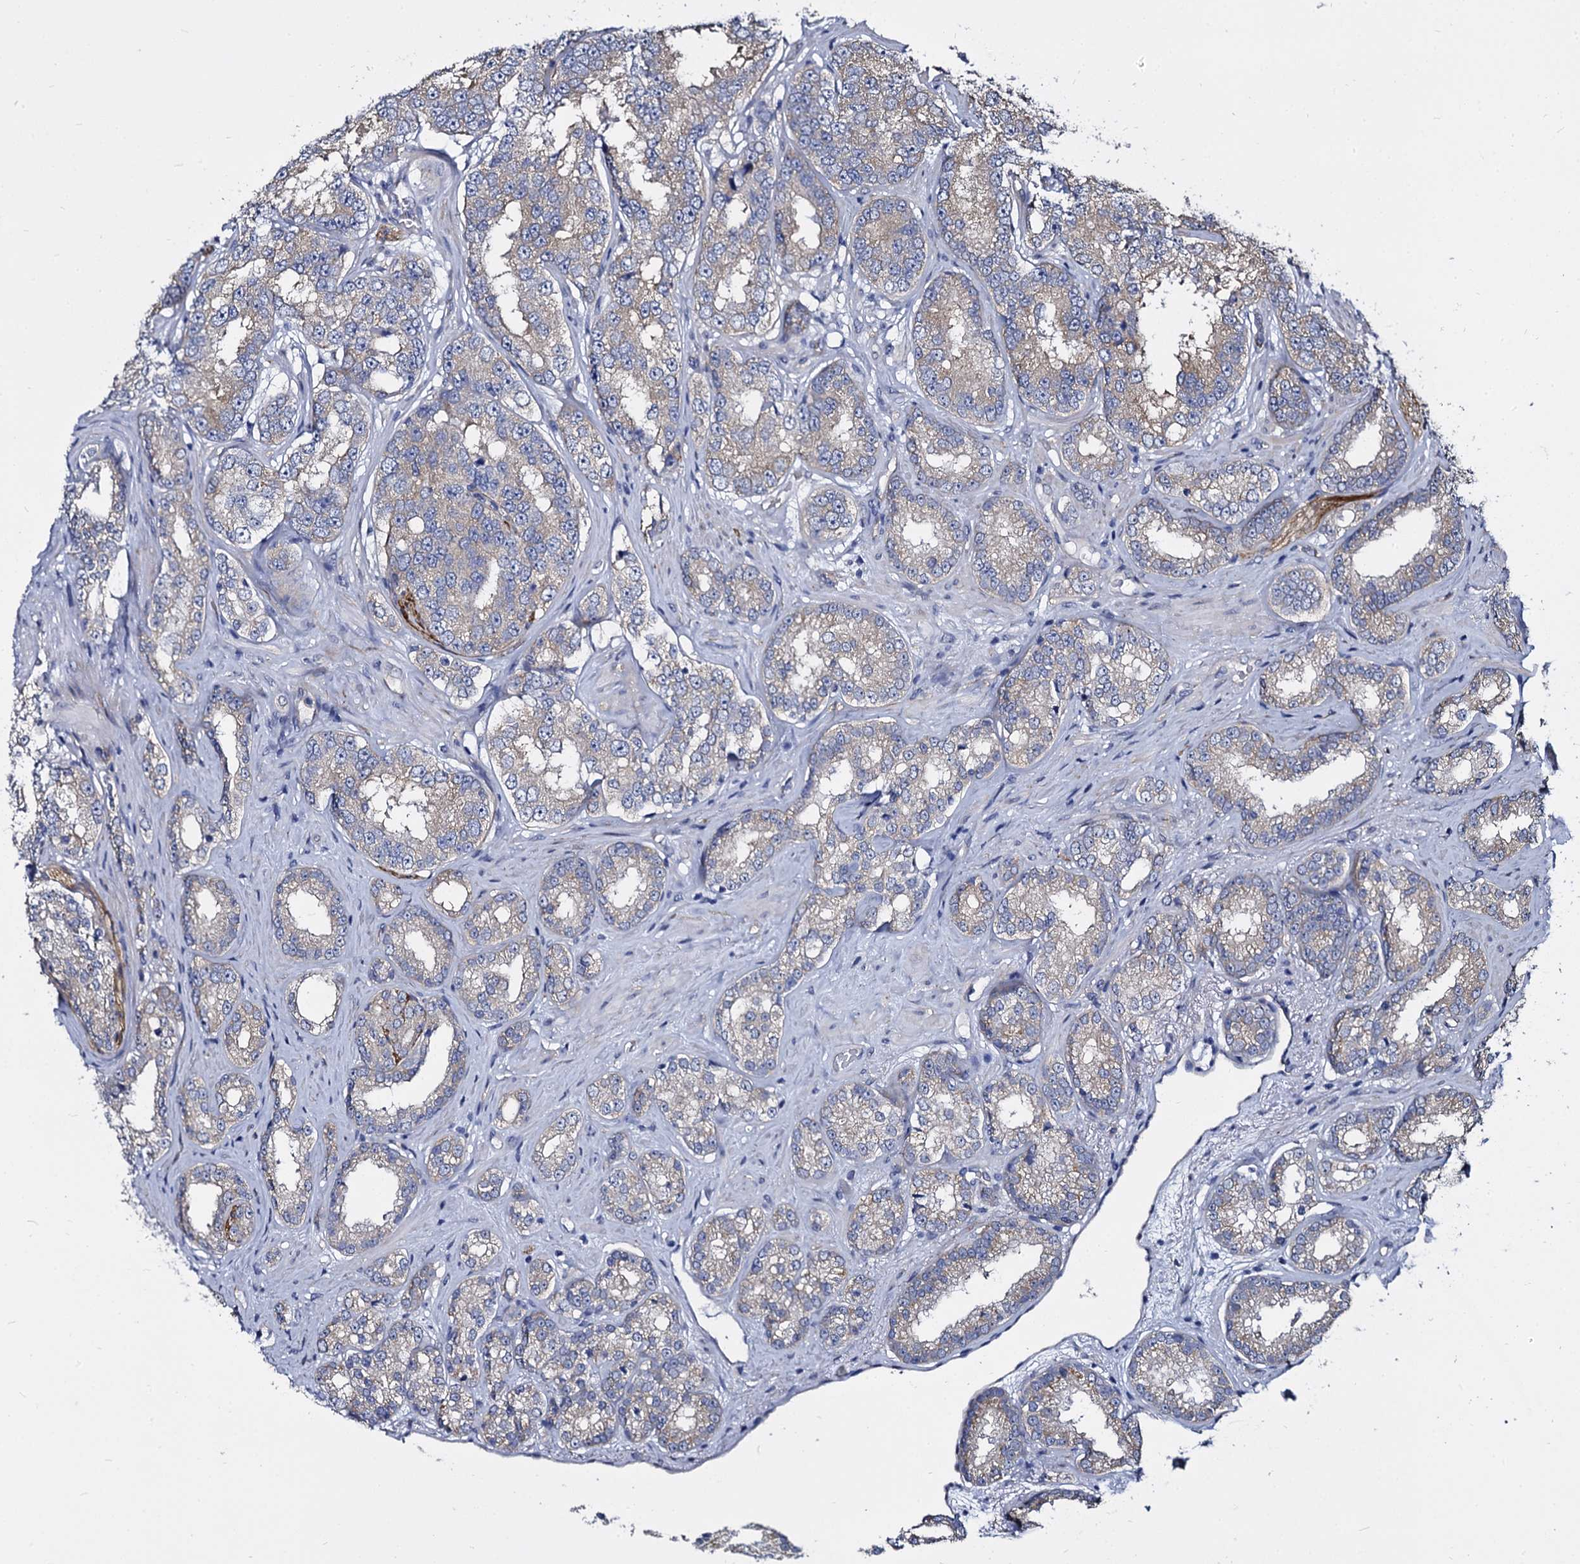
{"staining": {"intensity": "negative", "quantity": "none", "location": "none"}, "tissue": "prostate cancer", "cell_type": "Tumor cells", "image_type": "cancer", "snomed": [{"axis": "morphology", "description": "Normal tissue, NOS"}, {"axis": "morphology", "description": "Adenocarcinoma, High grade"}, {"axis": "topography", "description": "Prostate"}], "caption": "Photomicrograph shows no significant protein staining in tumor cells of prostate cancer (adenocarcinoma (high-grade)).", "gene": "CBFB", "patient": {"sex": "male", "age": 83}}